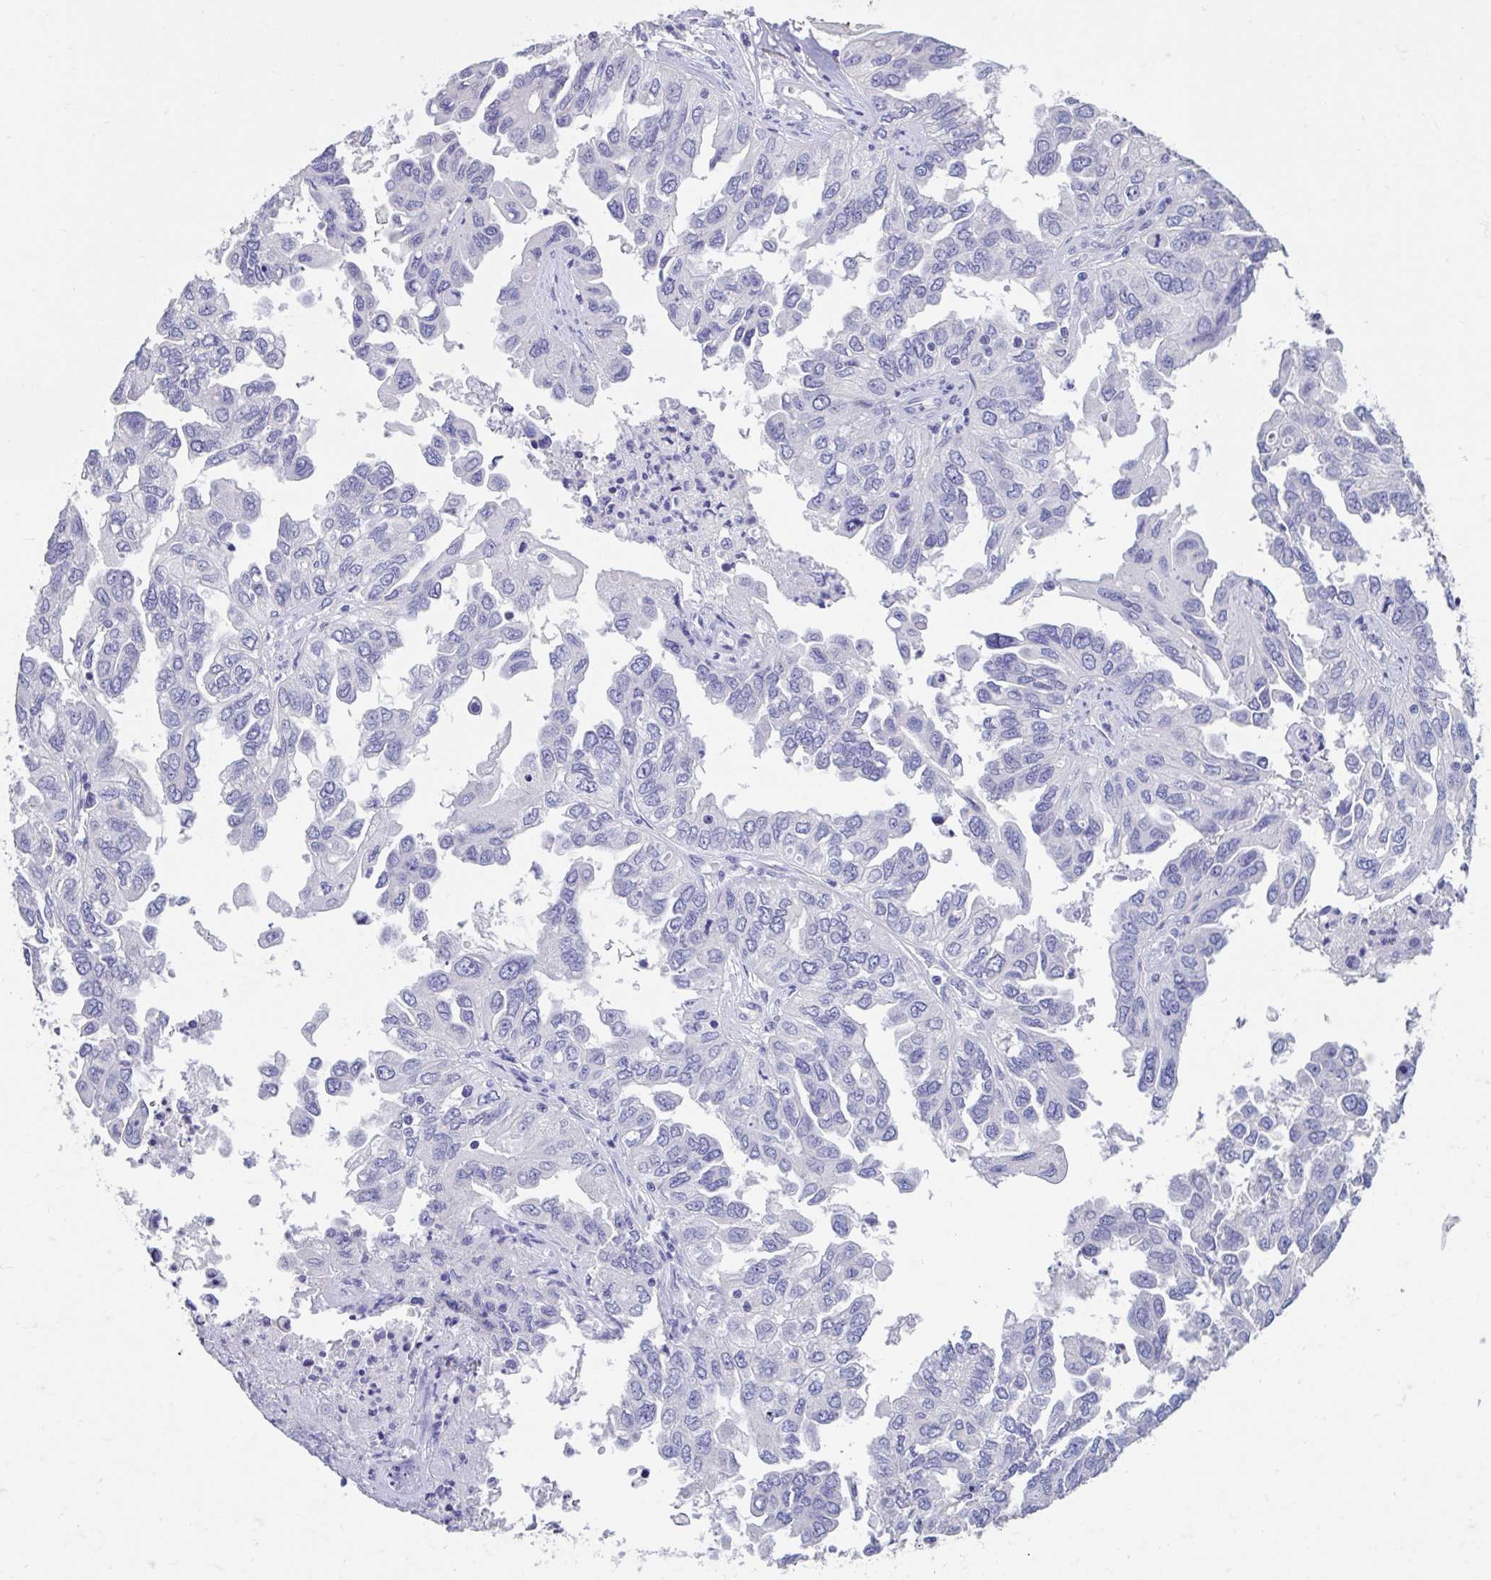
{"staining": {"intensity": "negative", "quantity": "none", "location": "none"}, "tissue": "ovarian cancer", "cell_type": "Tumor cells", "image_type": "cancer", "snomed": [{"axis": "morphology", "description": "Cystadenocarcinoma, serous, NOS"}, {"axis": "topography", "description": "Ovary"}], "caption": "Tumor cells show no significant positivity in ovarian serous cystadenocarcinoma.", "gene": "GPR162", "patient": {"sex": "female", "age": 53}}